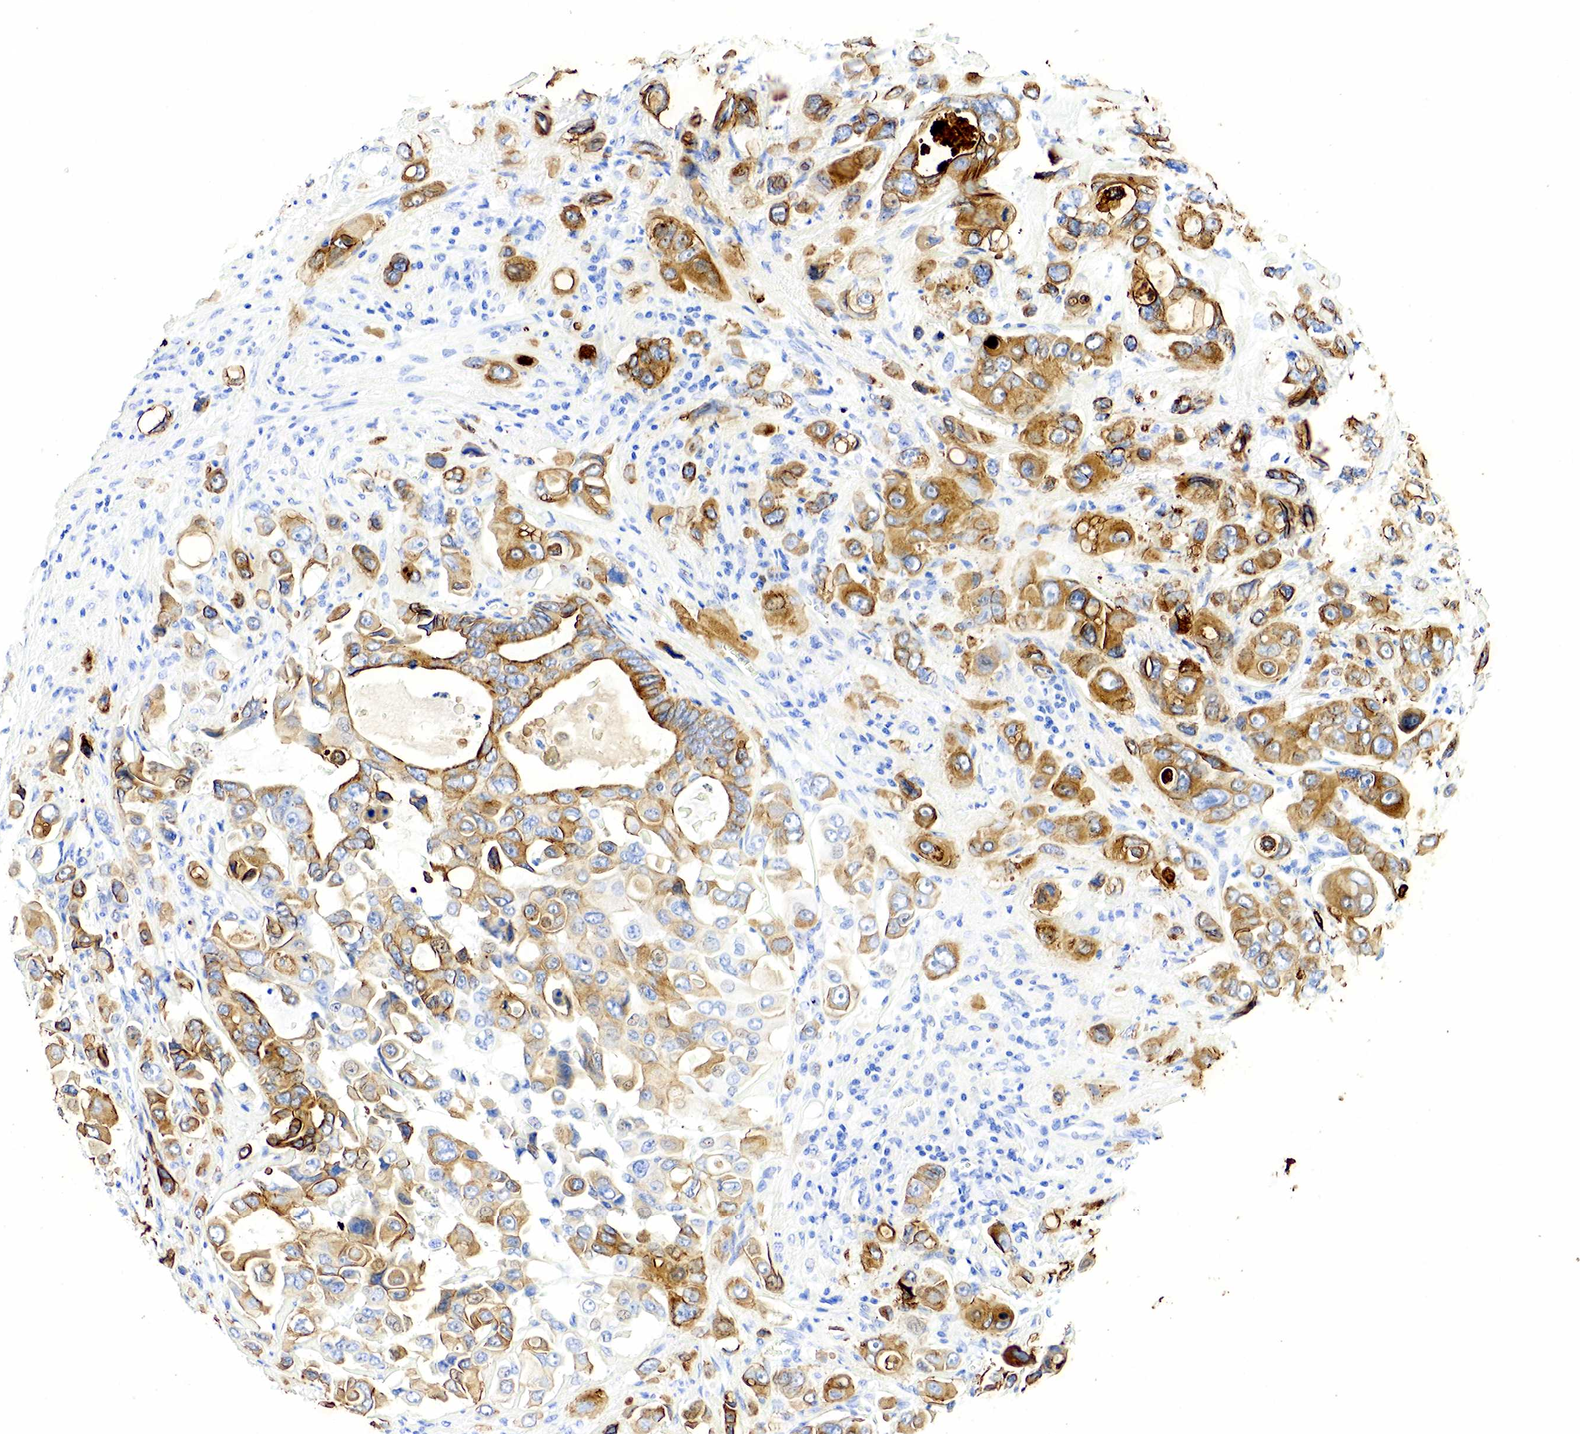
{"staining": {"intensity": "moderate", "quantity": "25%-75%", "location": "cytoplasmic/membranous"}, "tissue": "liver cancer", "cell_type": "Tumor cells", "image_type": "cancer", "snomed": [{"axis": "morphology", "description": "Cholangiocarcinoma"}, {"axis": "topography", "description": "Liver"}], "caption": "Human liver cancer stained with a protein marker reveals moderate staining in tumor cells.", "gene": "KRT7", "patient": {"sex": "female", "age": 79}}